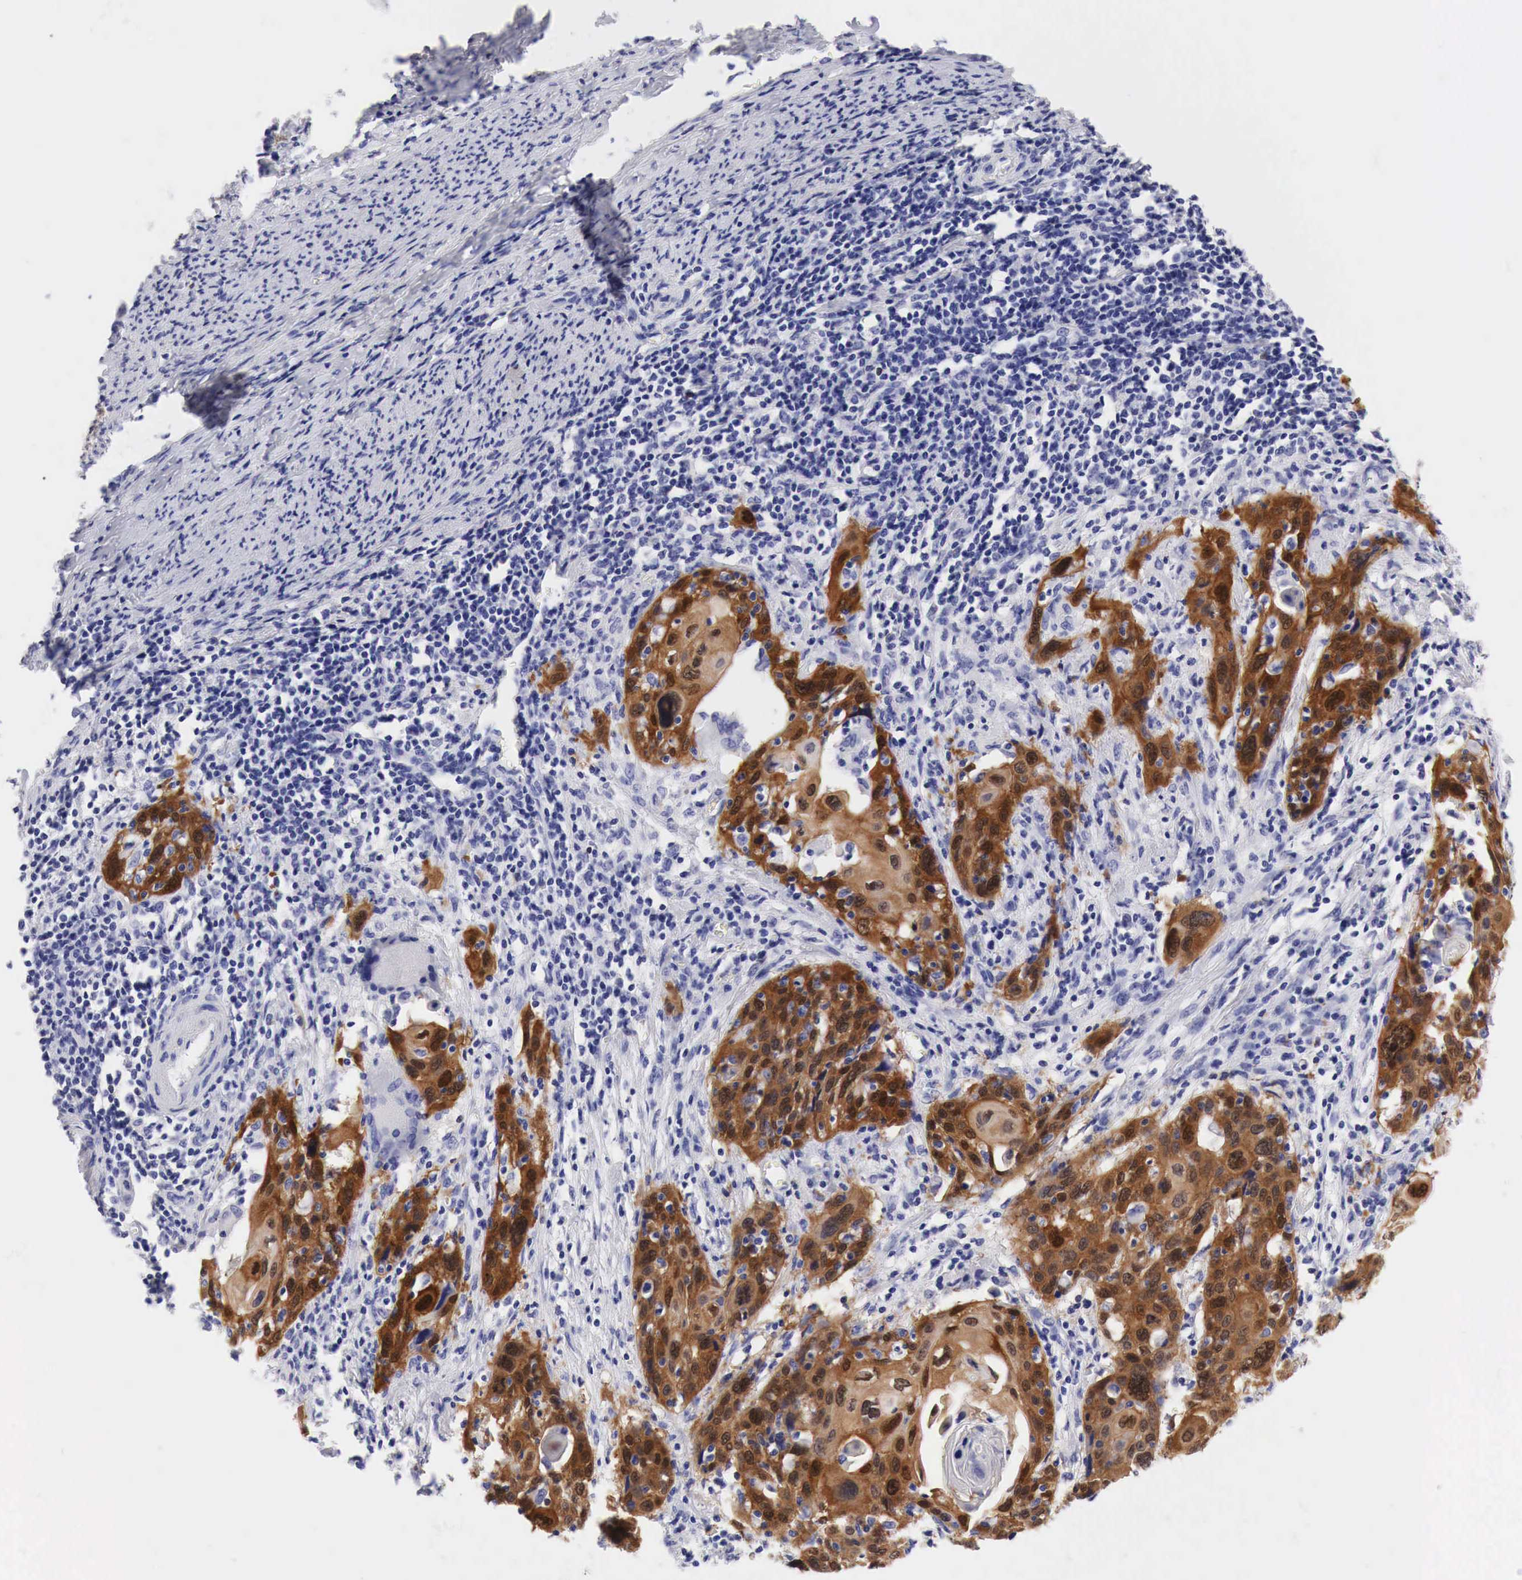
{"staining": {"intensity": "strong", "quantity": ">75%", "location": "cytoplasmic/membranous"}, "tissue": "cervical cancer", "cell_type": "Tumor cells", "image_type": "cancer", "snomed": [{"axis": "morphology", "description": "Squamous cell carcinoma, NOS"}, {"axis": "topography", "description": "Cervix"}], "caption": "Immunohistochemical staining of human squamous cell carcinoma (cervical) shows high levels of strong cytoplasmic/membranous protein staining in about >75% of tumor cells. (IHC, brightfield microscopy, high magnification).", "gene": "CDKN2A", "patient": {"sex": "female", "age": 54}}